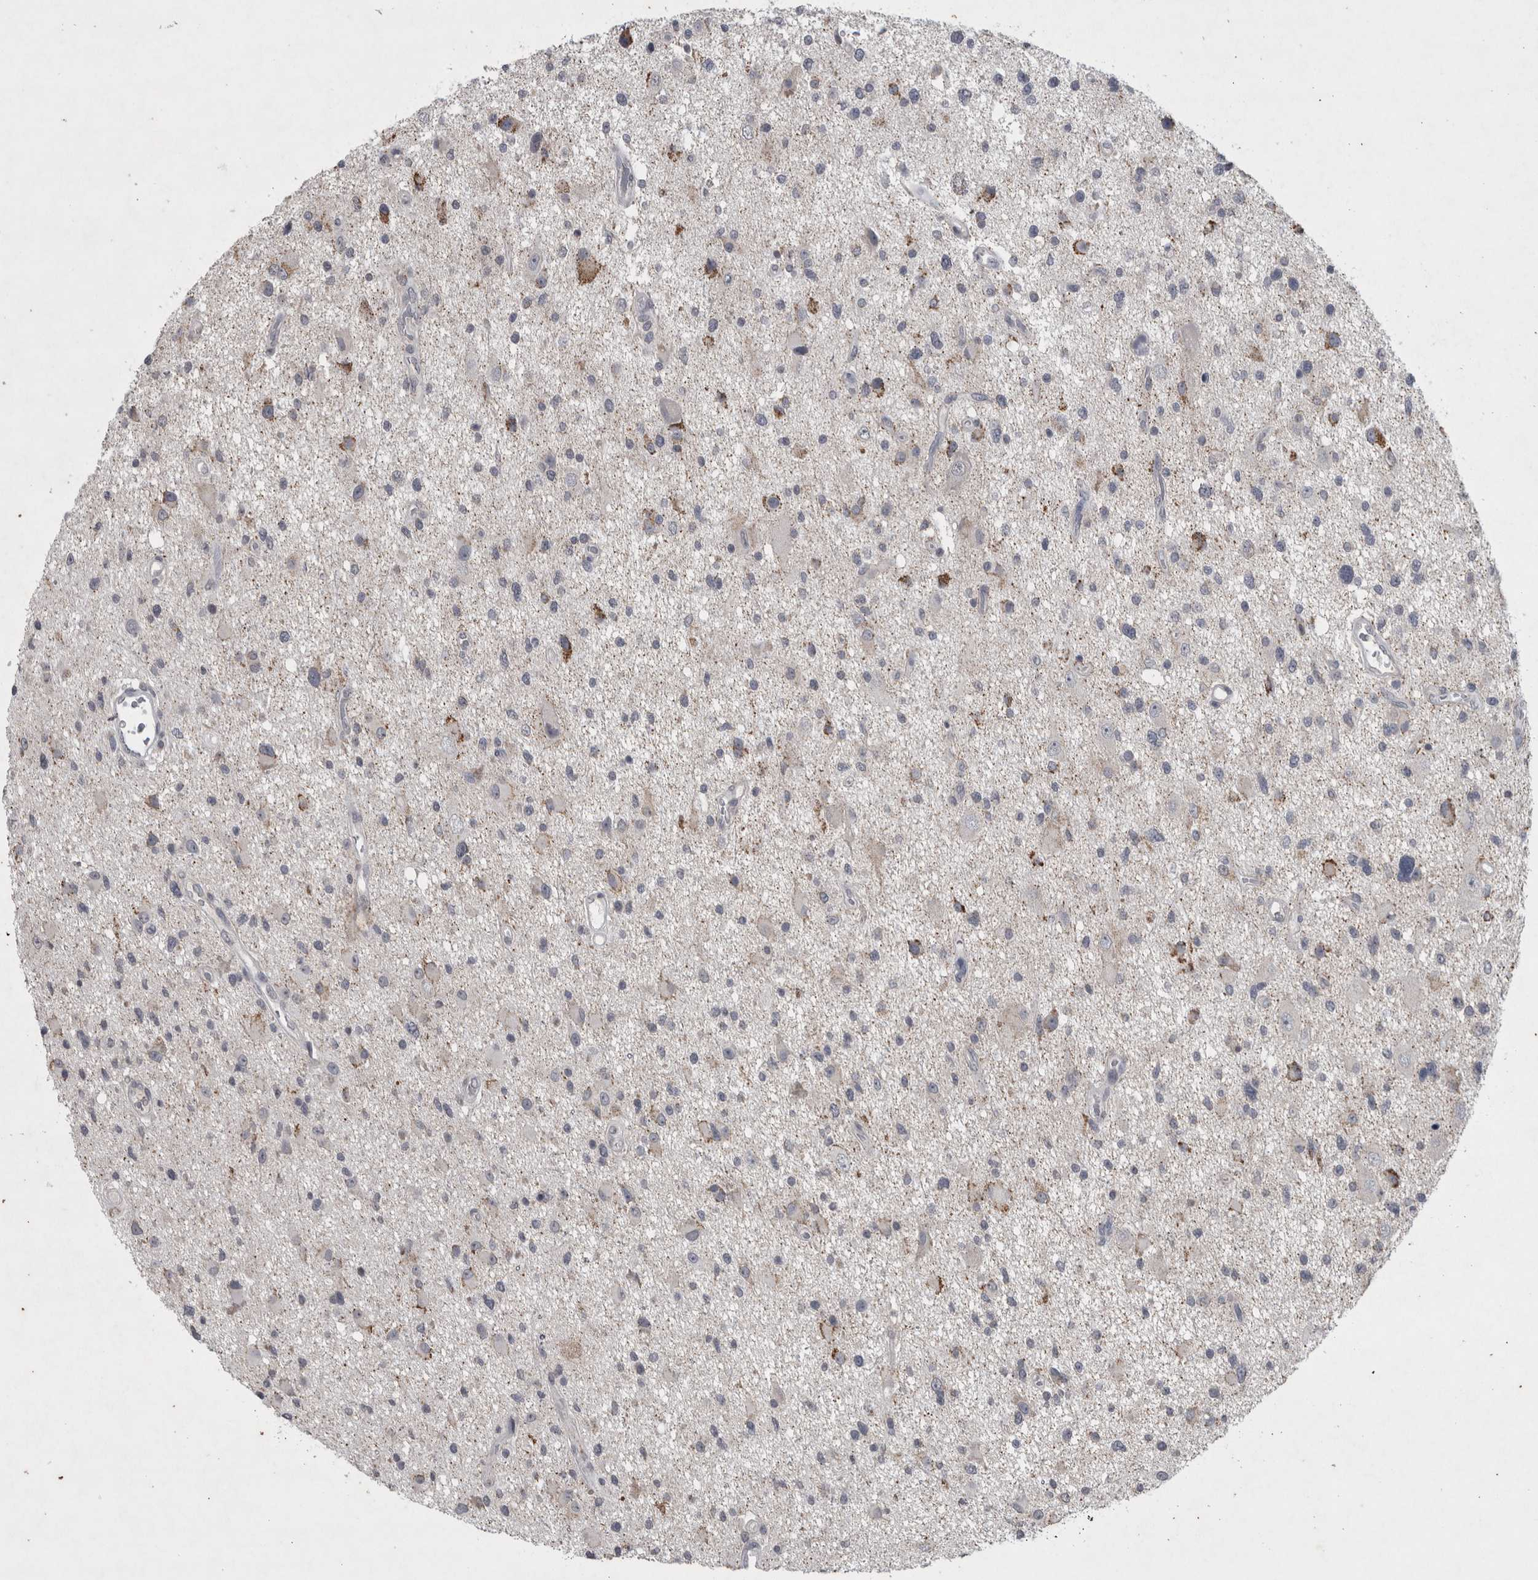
{"staining": {"intensity": "negative", "quantity": "none", "location": "none"}, "tissue": "glioma", "cell_type": "Tumor cells", "image_type": "cancer", "snomed": [{"axis": "morphology", "description": "Glioma, malignant, High grade"}, {"axis": "topography", "description": "Brain"}], "caption": "DAB immunohistochemical staining of malignant high-grade glioma shows no significant positivity in tumor cells.", "gene": "WNT7A", "patient": {"sex": "male", "age": 33}}